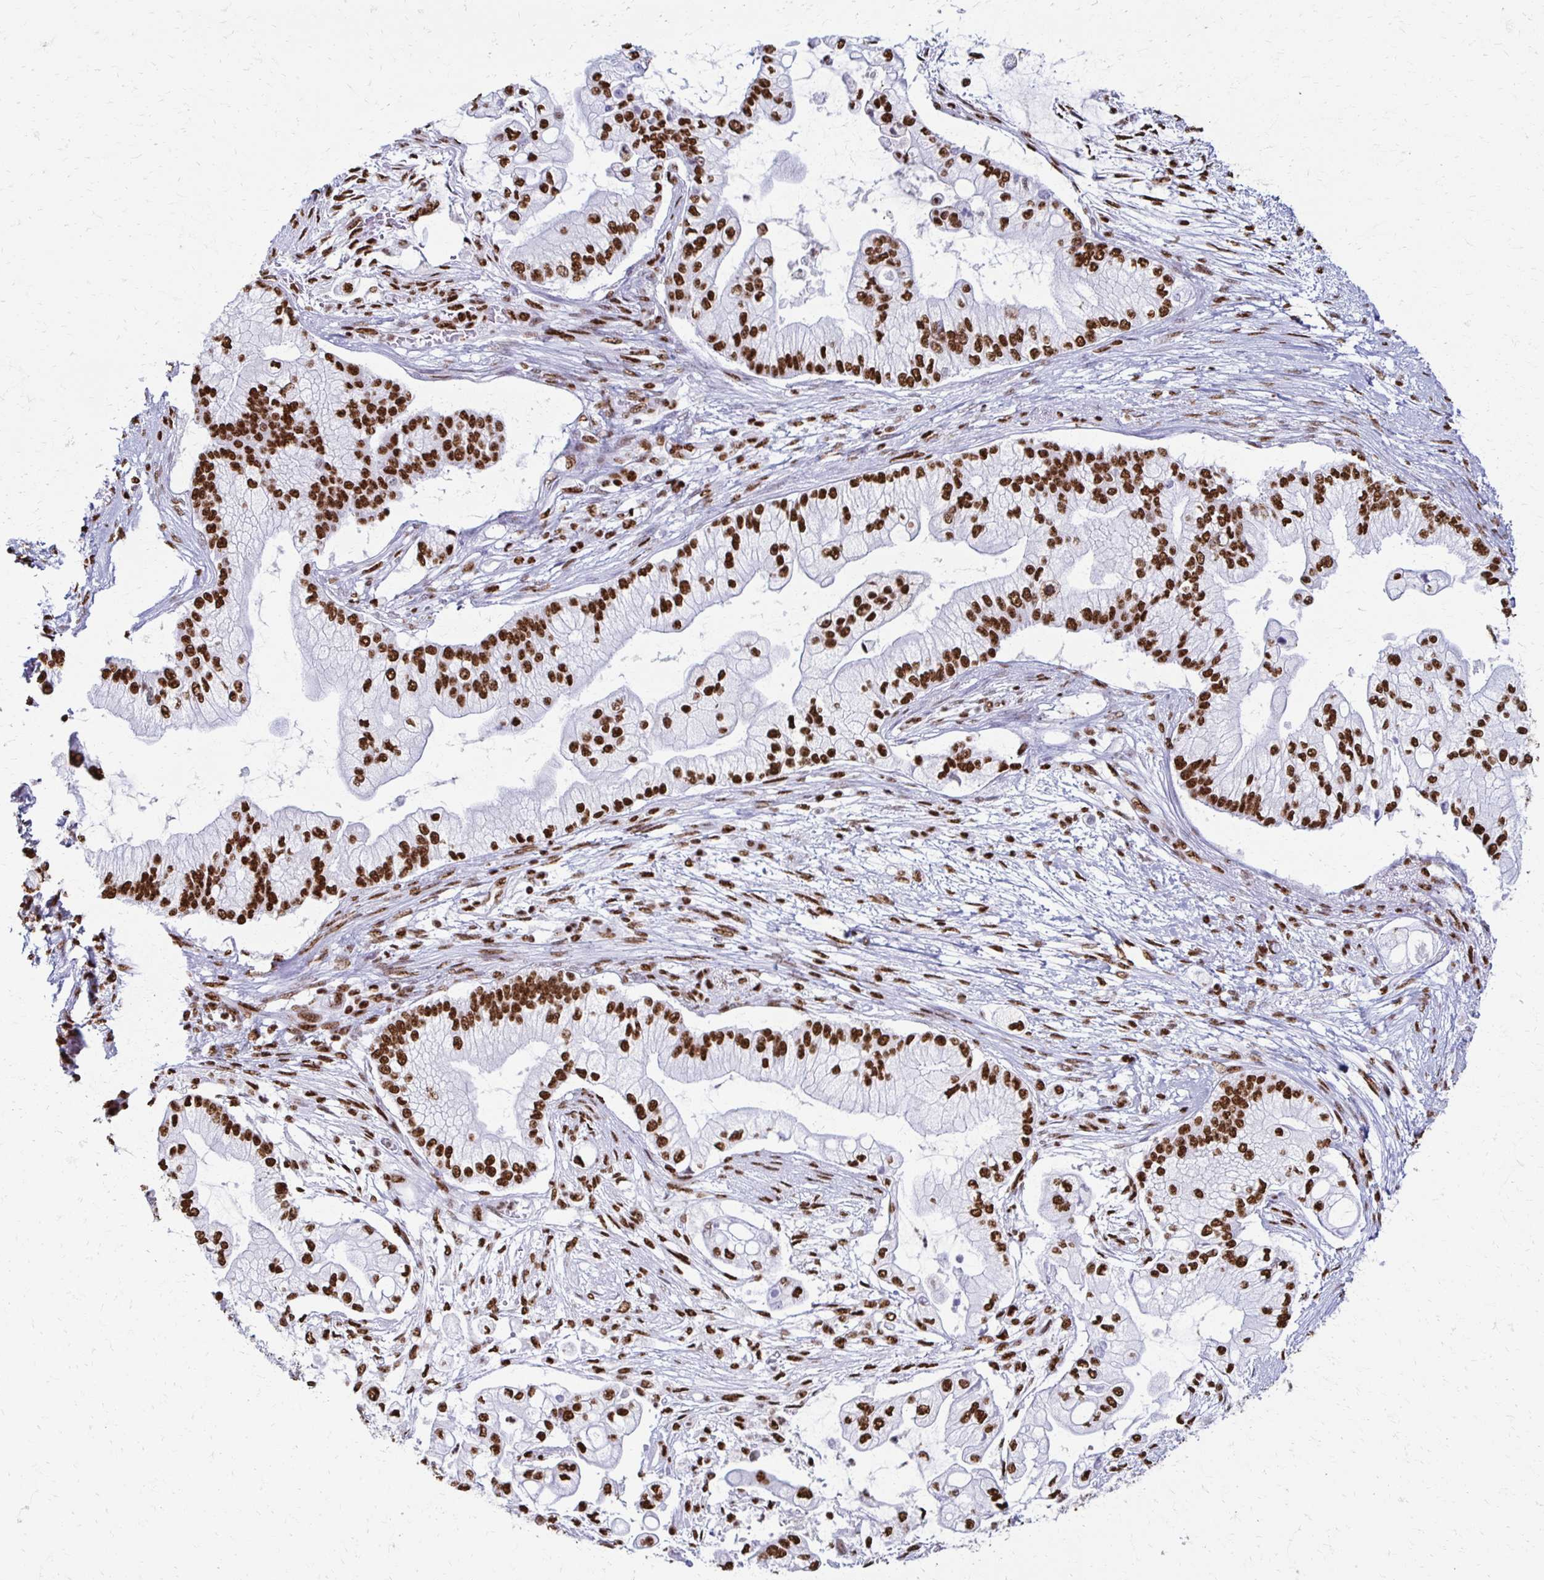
{"staining": {"intensity": "strong", "quantity": ">75%", "location": "nuclear"}, "tissue": "pancreatic cancer", "cell_type": "Tumor cells", "image_type": "cancer", "snomed": [{"axis": "morphology", "description": "Adenocarcinoma, NOS"}, {"axis": "topography", "description": "Pancreas"}], "caption": "High-magnification brightfield microscopy of pancreatic adenocarcinoma stained with DAB (brown) and counterstained with hematoxylin (blue). tumor cells exhibit strong nuclear expression is seen in approximately>75% of cells. (DAB (3,3'-diaminobenzidine) IHC with brightfield microscopy, high magnification).", "gene": "NONO", "patient": {"sex": "female", "age": 69}}